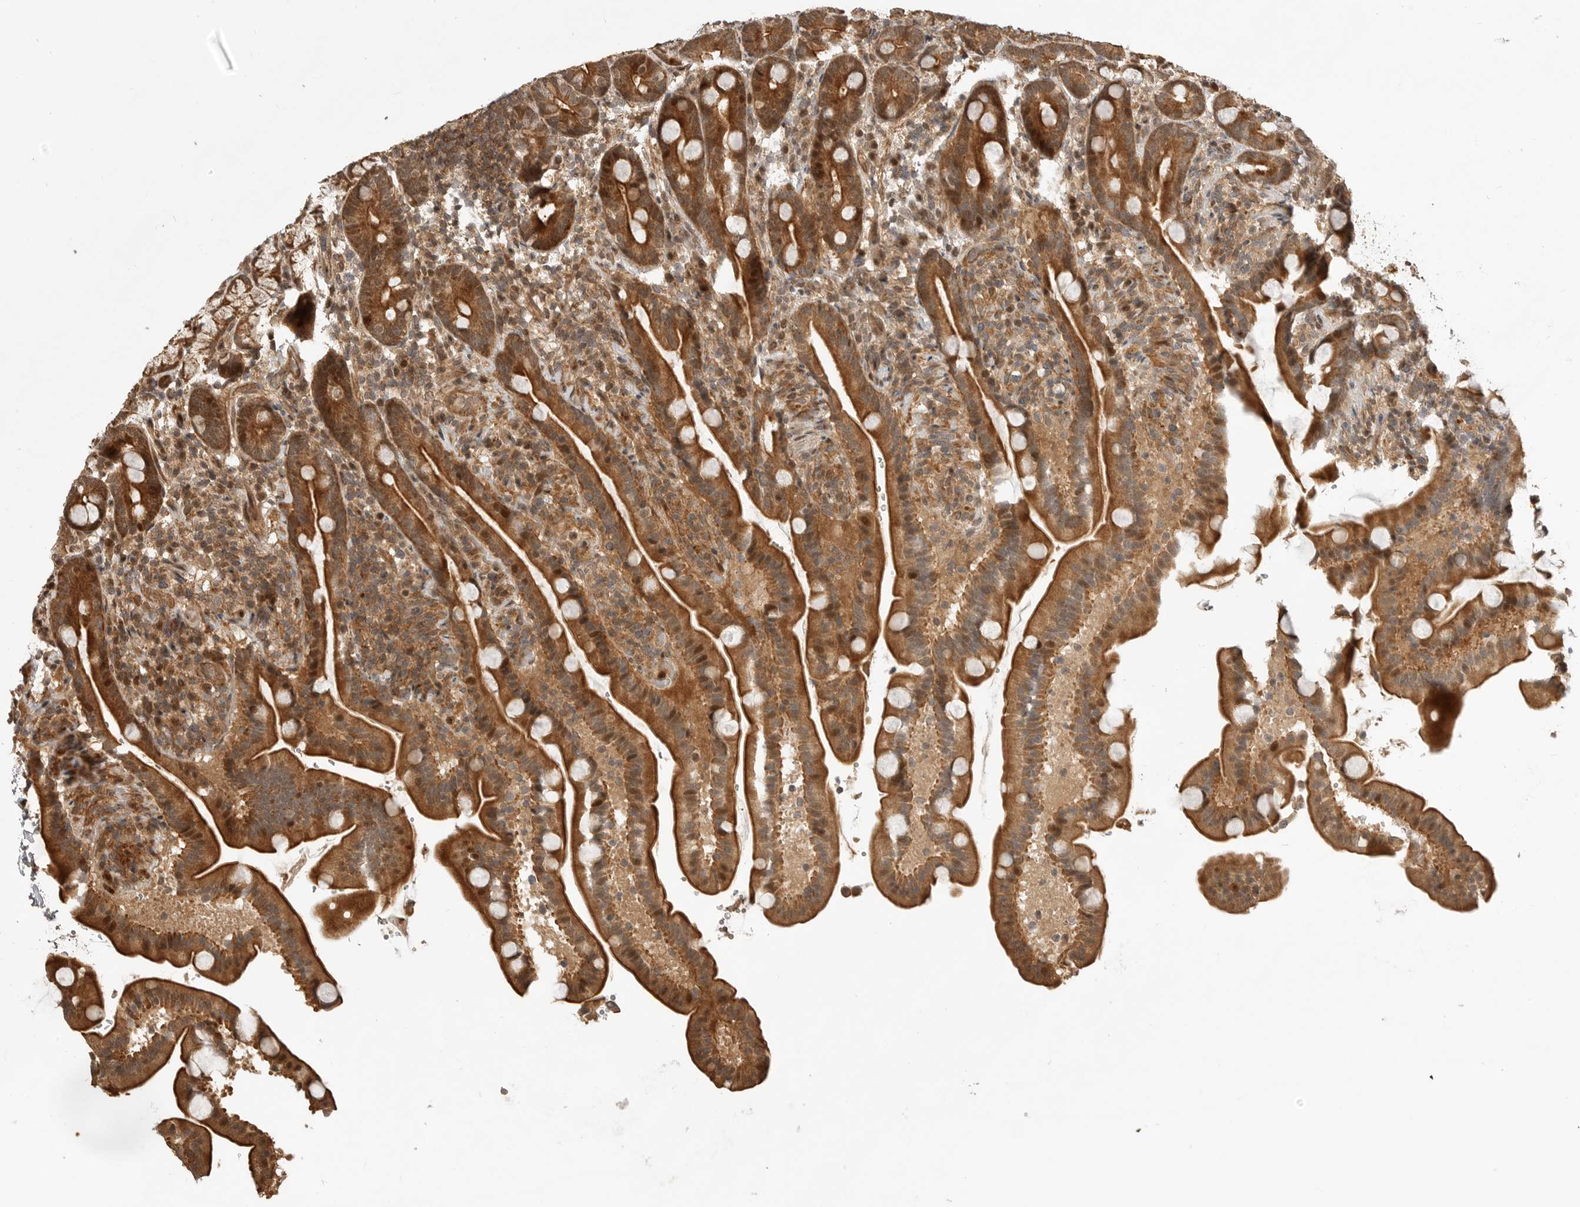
{"staining": {"intensity": "strong", "quantity": ">75%", "location": "cytoplasmic/membranous,nuclear"}, "tissue": "duodenum", "cell_type": "Glandular cells", "image_type": "normal", "snomed": [{"axis": "morphology", "description": "Normal tissue, NOS"}, {"axis": "topography", "description": "Duodenum"}], "caption": "A brown stain shows strong cytoplasmic/membranous,nuclear staining of a protein in glandular cells of unremarkable duodenum. The protein is shown in brown color, while the nuclei are stained blue.", "gene": "ADPRS", "patient": {"sex": "male", "age": 54}}